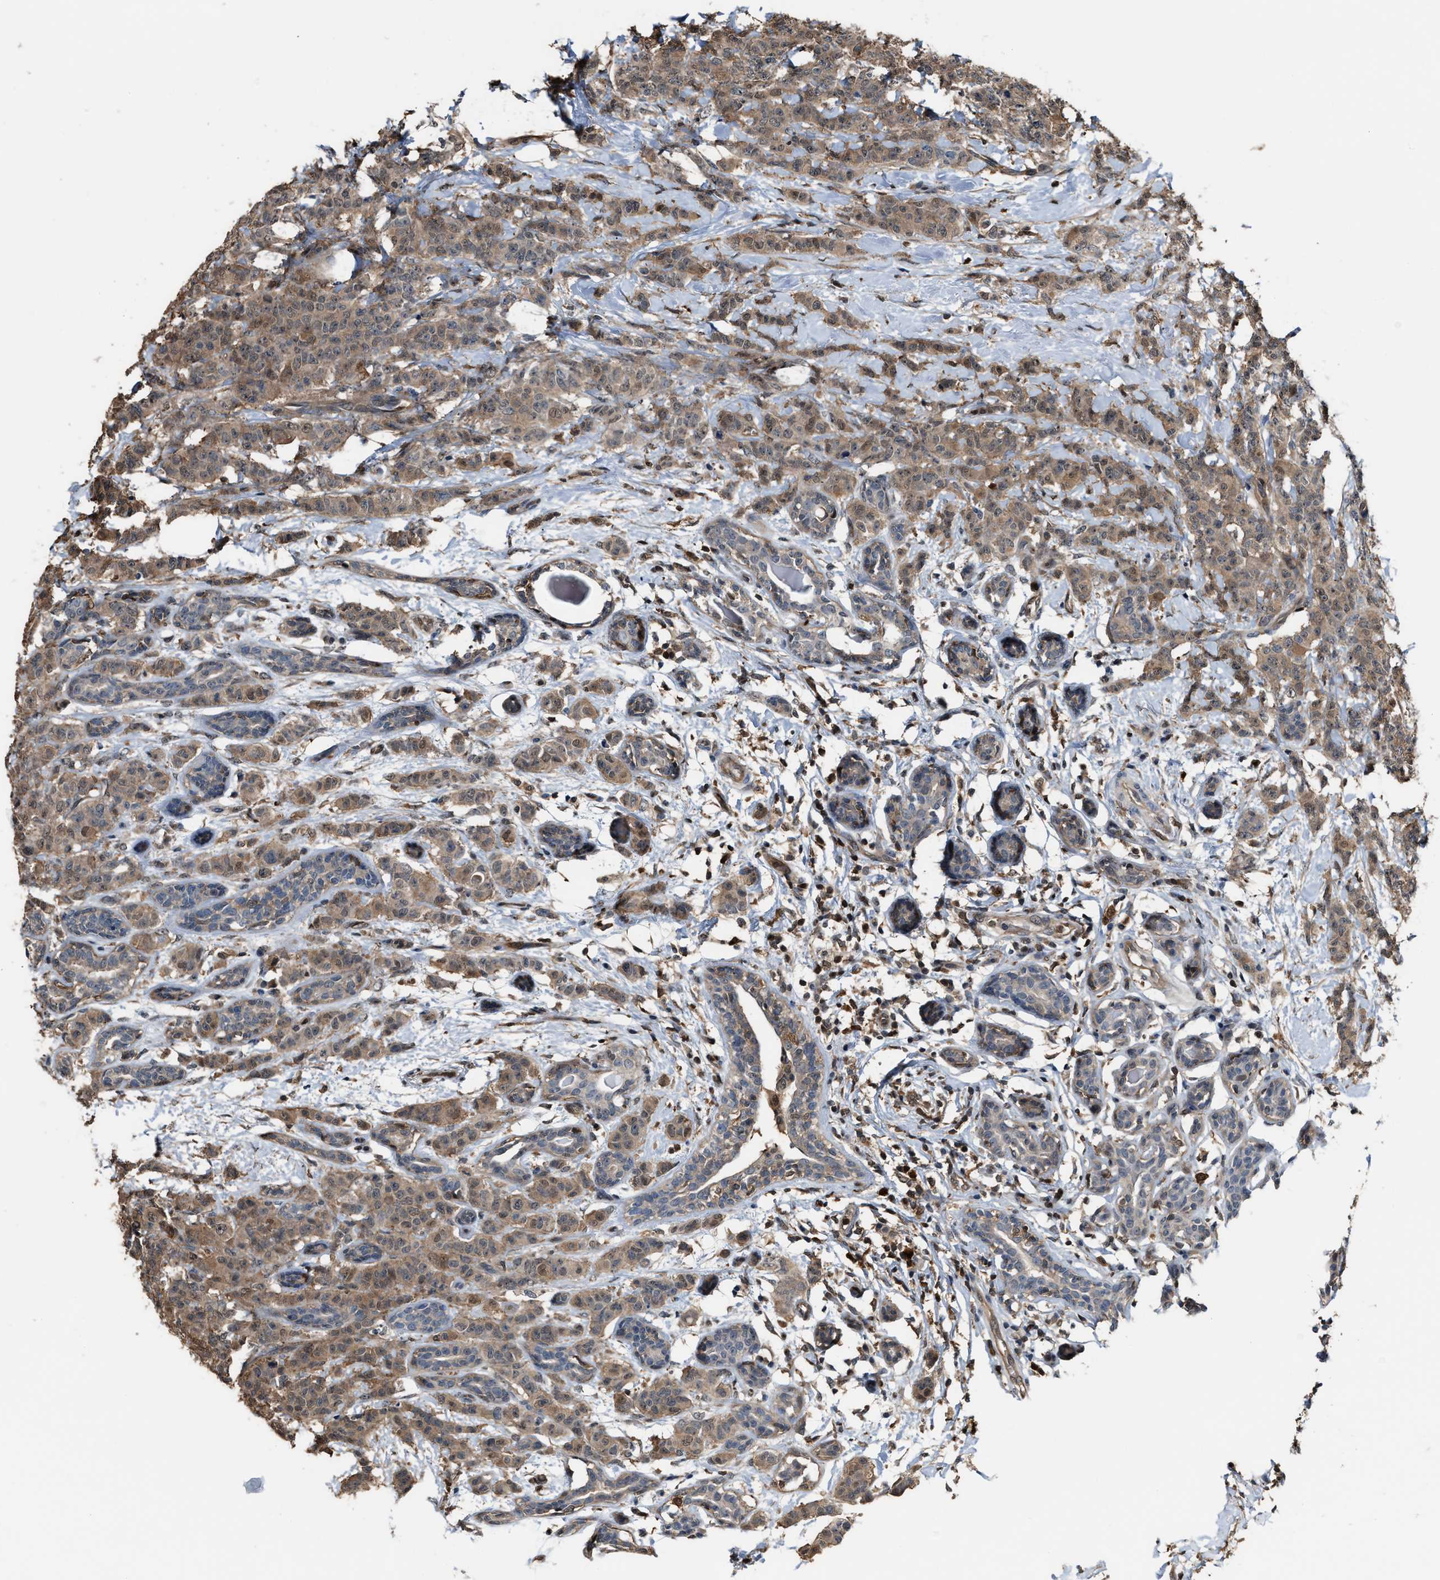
{"staining": {"intensity": "moderate", "quantity": ">75%", "location": "cytoplasmic/membranous"}, "tissue": "breast cancer", "cell_type": "Tumor cells", "image_type": "cancer", "snomed": [{"axis": "morphology", "description": "Normal tissue, NOS"}, {"axis": "morphology", "description": "Duct carcinoma"}, {"axis": "topography", "description": "Breast"}], "caption": "Immunohistochemistry (IHC) histopathology image of human breast cancer (invasive ductal carcinoma) stained for a protein (brown), which displays medium levels of moderate cytoplasmic/membranous positivity in approximately >75% of tumor cells.", "gene": "MTPN", "patient": {"sex": "female", "age": 40}}